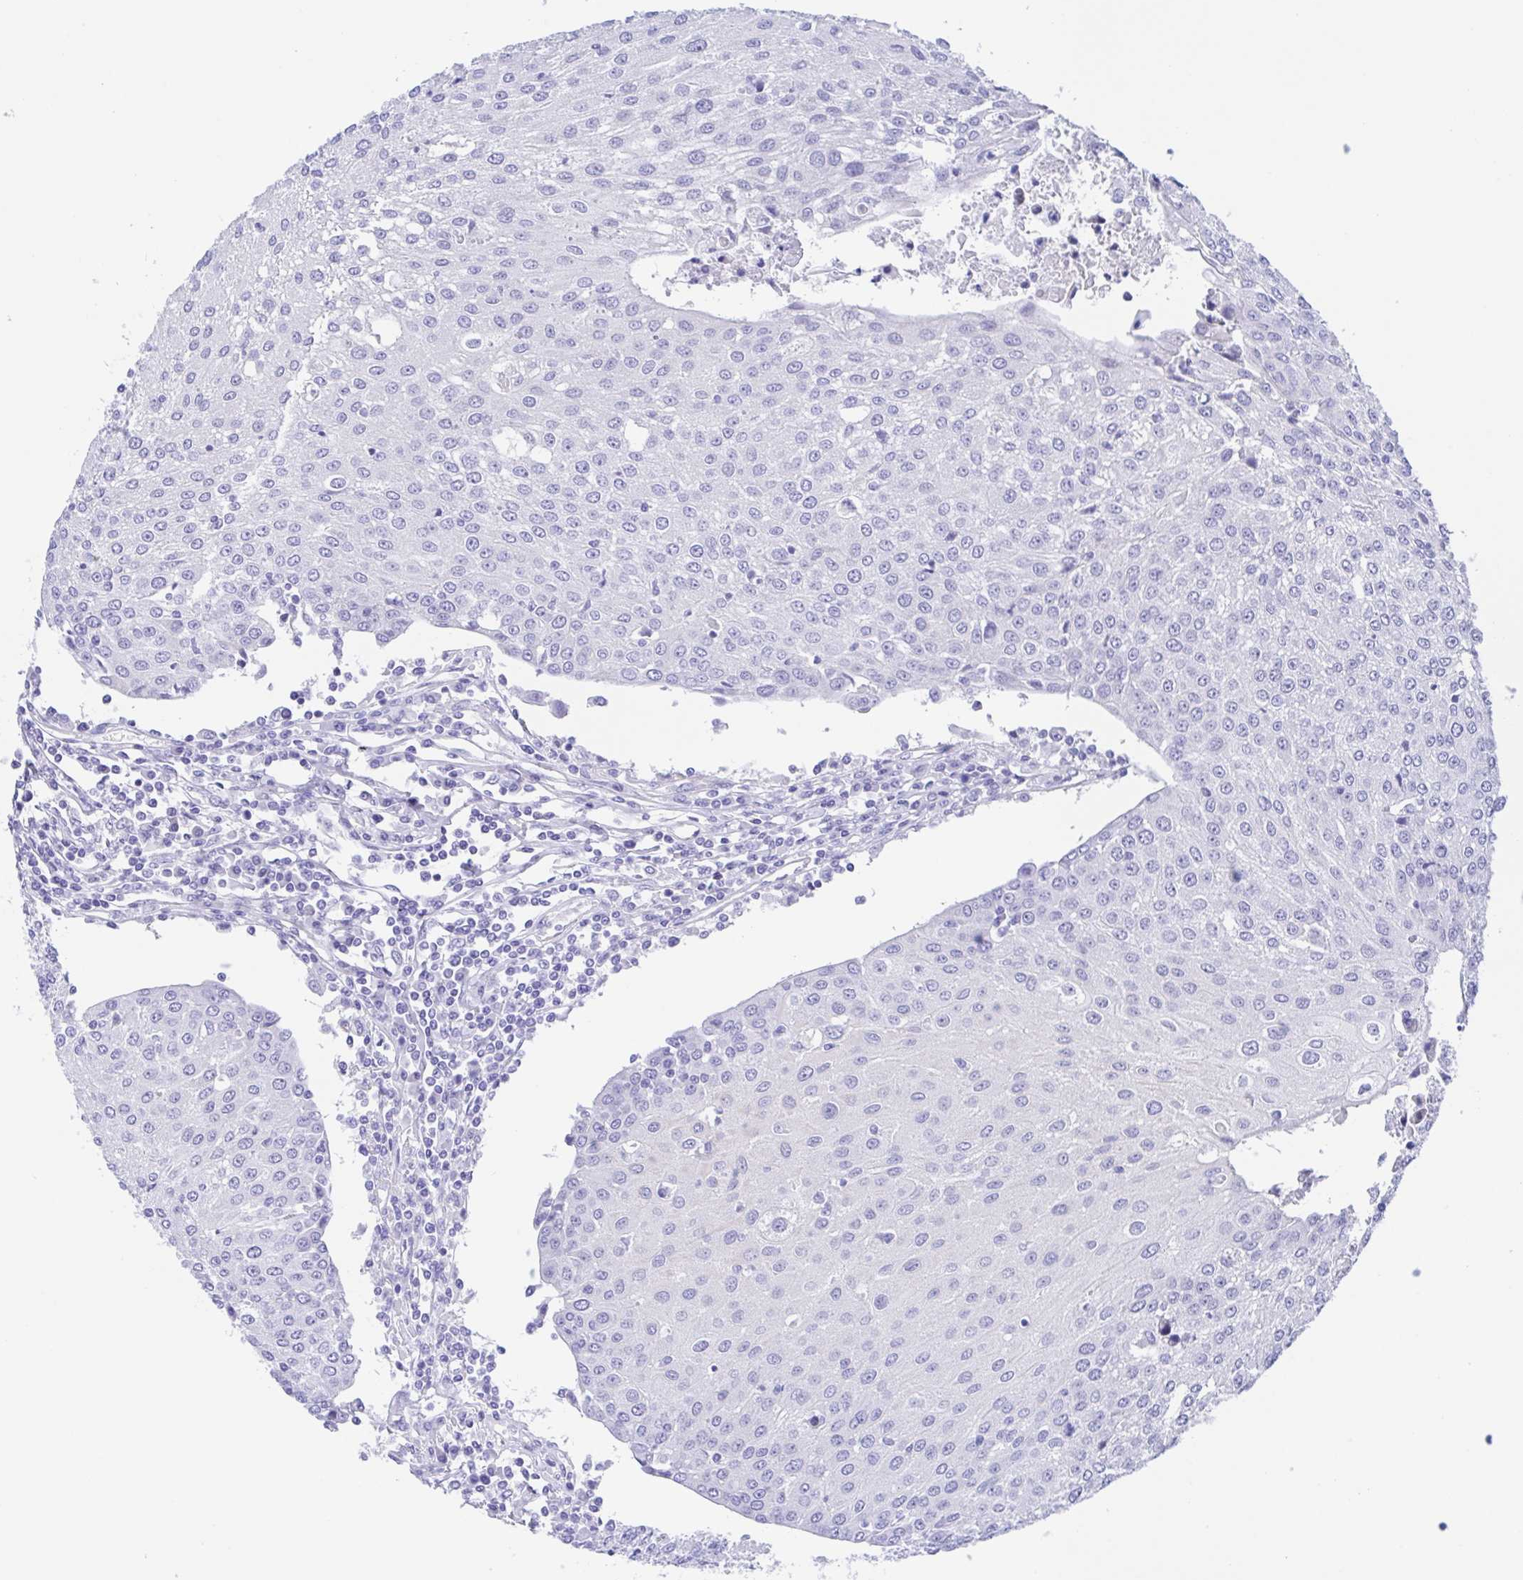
{"staining": {"intensity": "negative", "quantity": "none", "location": "none"}, "tissue": "urothelial cancer", "cell_type": "Tumor cells", "image_type": "cancer", "snomed": [{"axis": "morphology", "description": "Urothelial carcinoma, High grade"}, {"axis": "topography", "description": "Urinary bladder"}], "caption": "This image is of urothelial cancer stained with immunohistochemistry (IHC) to label a protein in brown with the nuclei are counter-stained blue. There is no positivity in tumor cells.", "gene": "MUCL3", "patient": {"sex": "female", "age": 85}}